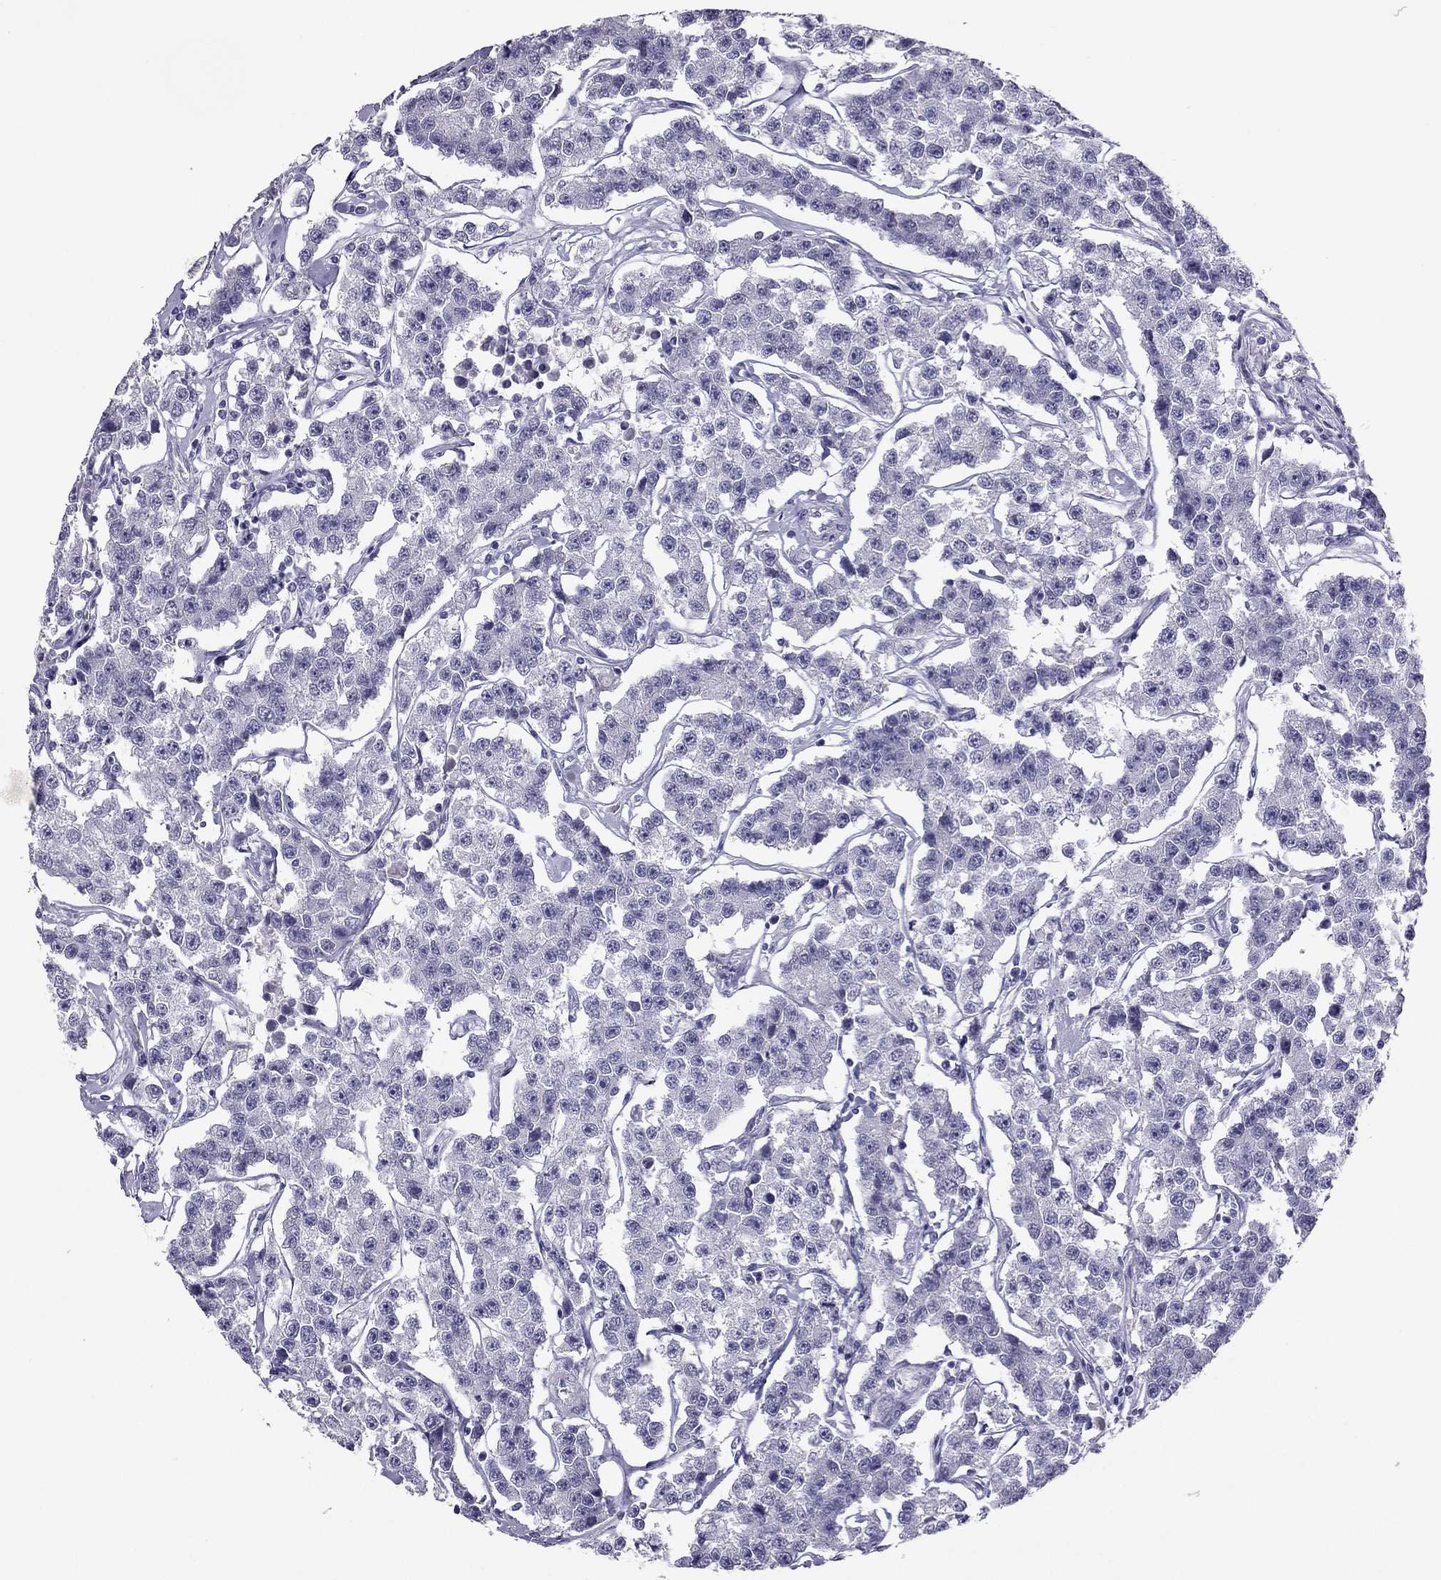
{"staining": {"intensity": "negative", "quantity": "none", "location": "none"}, "tissue": "testis cancer", "cell_type": "Tumor cells", "image_type": "cancer", "snomed": [{"axis": "morphology", "description": "Seminoma, NOS"}, {"axis": "topography", "description": "Testis"}], "caption": "Tumor cells are negative for protein expression in human testis cancer. (Brightfield microscopy of DAB immunohistochemistry (IHC) at high magnification).", "gene": "RHO", "patient": {"sex": "male", "age": 59}}